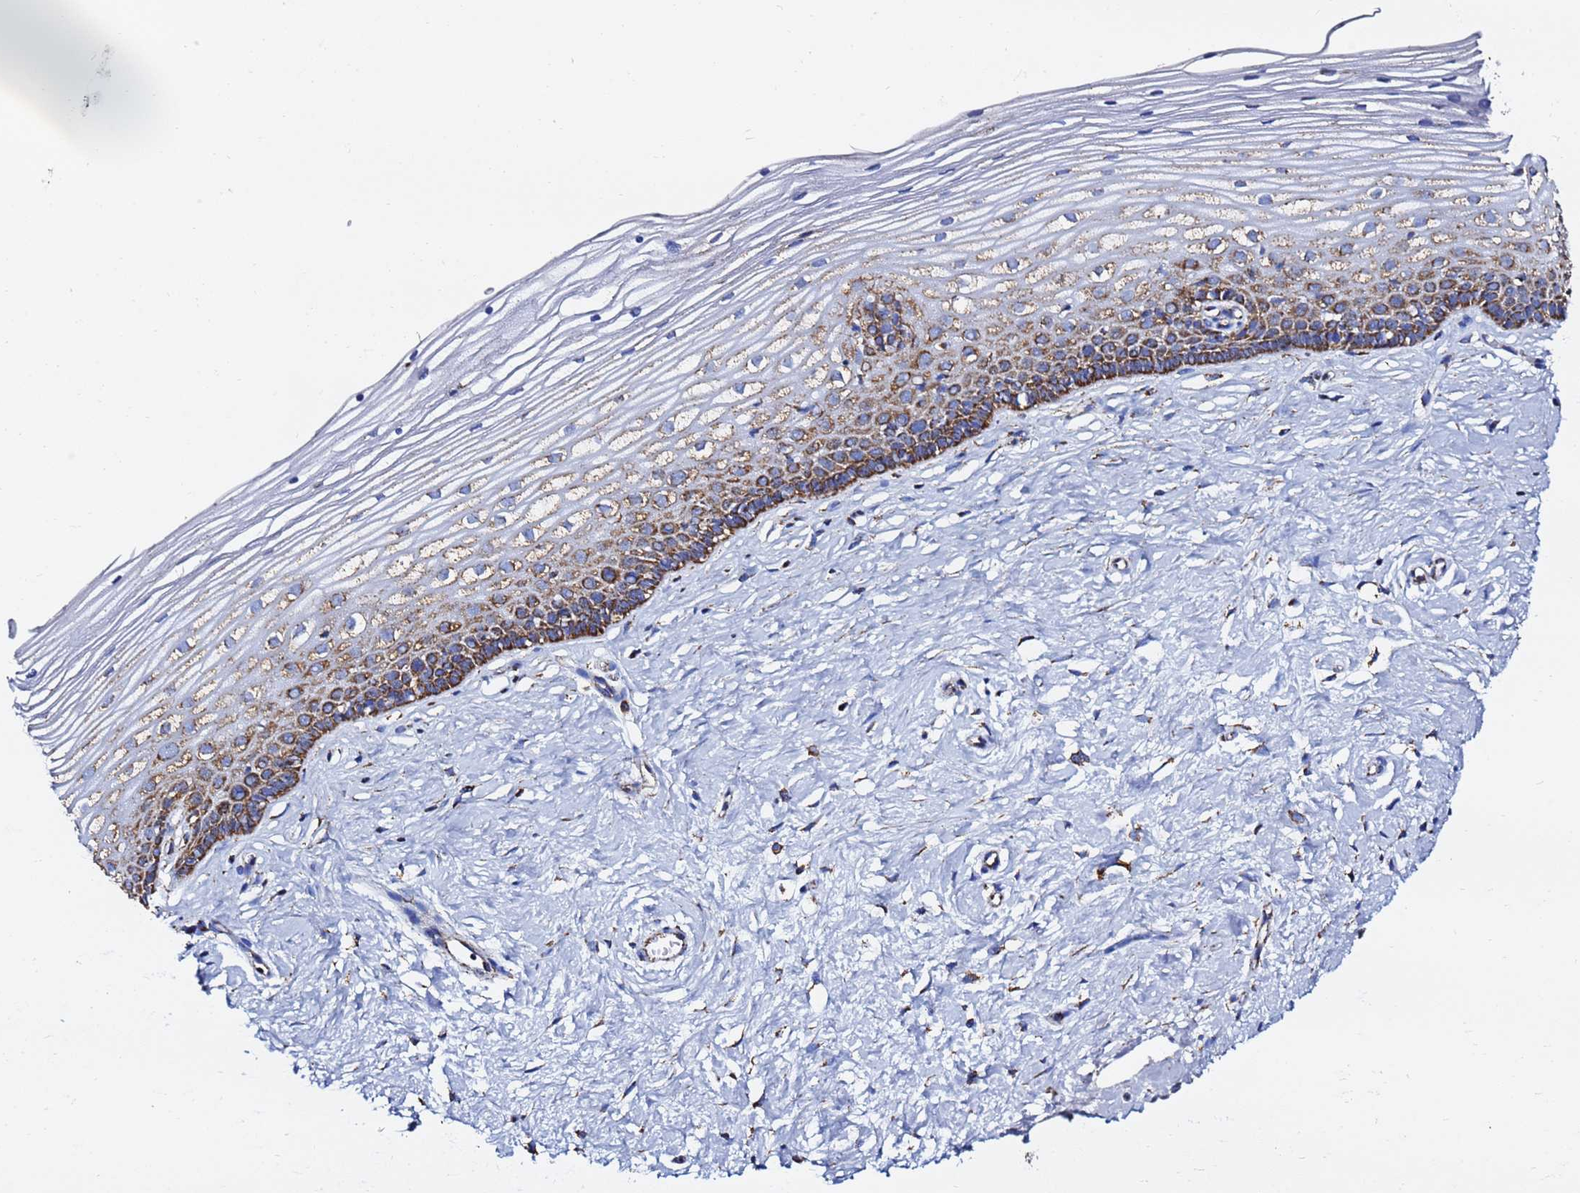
{"staining": {"intensity": "strong", "quantity": ">75%", "location": "cytoplasmic/membranous"}, "tissue": "cervix", "cell_type": "Glandular cells", "image_type": "normal", "snomed": [{"axis": "morphology", "description": "Normal tissue, NOS"}, {"axis": "topography", "description": "Cervix"}], "caption": "Immunohistochemical staining of normal cervix demonstrates high levels of strong cytoplasmic/membranous positivity in about >75% of glandular cells.", "gene": "PHB2", "patient": {"sex": "female", "age": 40}}